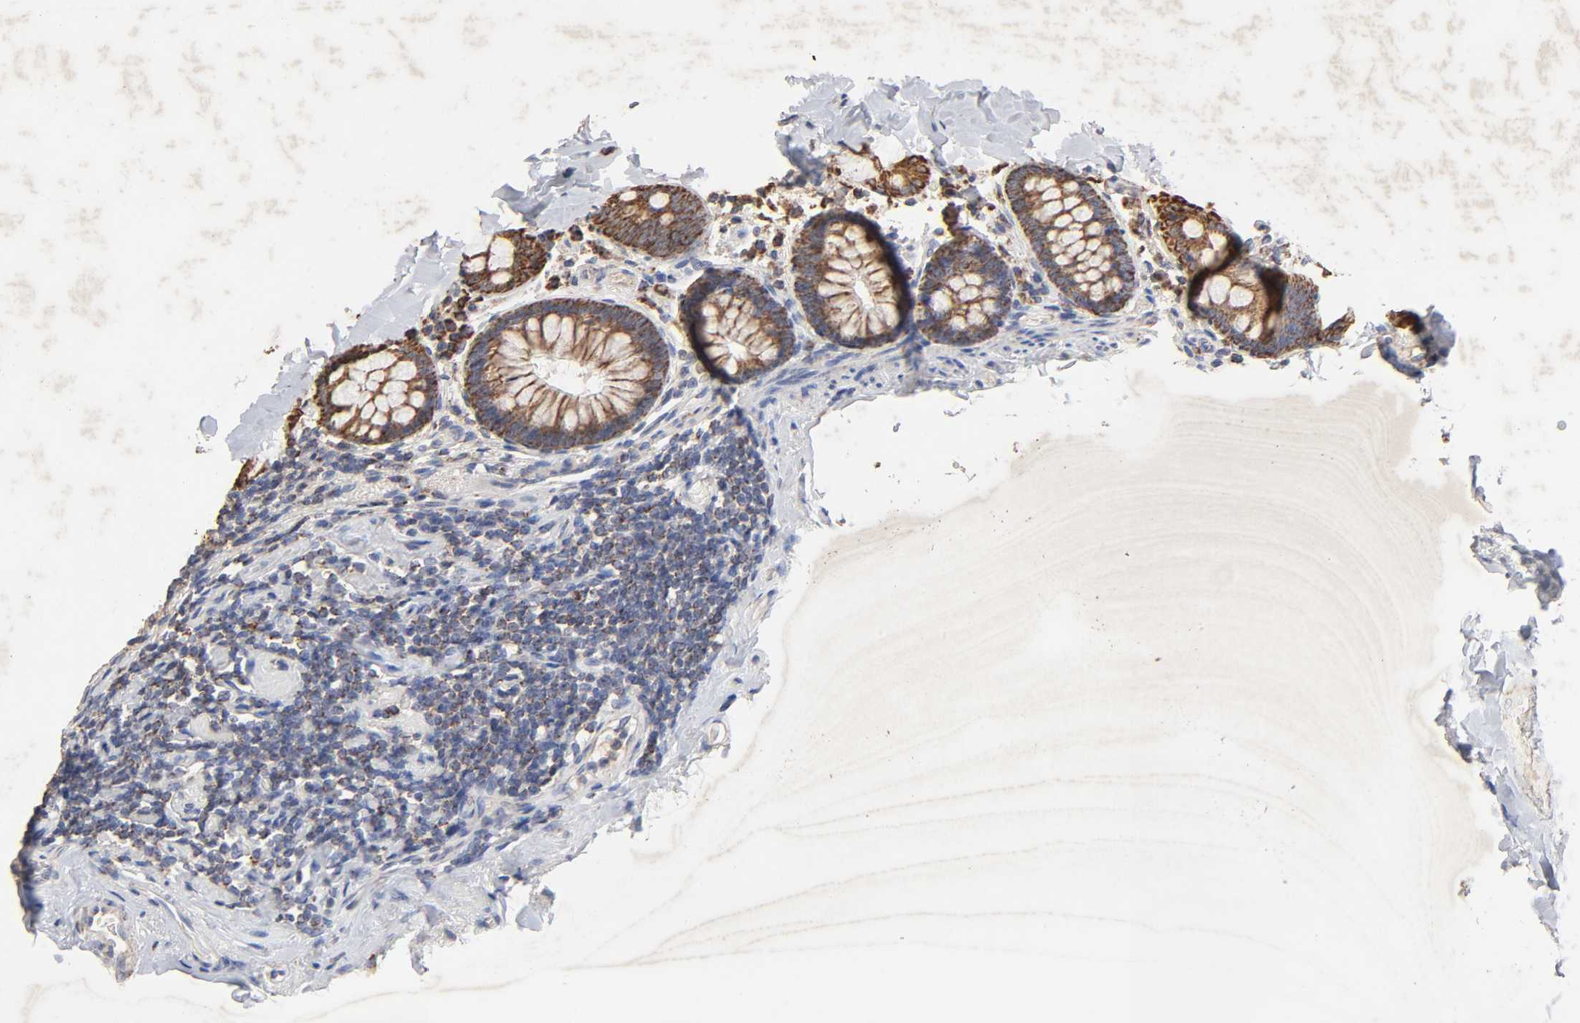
{"staining": {"intensity": "weak", "quantity": "25%-75%", "location": "cytoplasmic/membranous"}, "tissue": "colon", "cell_type": "Endothelial cells", "image_type": "normal", "snomed": [{"axis": "morphology", "description": "Normal tissue, NOS"}, {"axis": "topography", "description": "Colon"}], "caption": "A low amount of weak cytoplasmic/membranous expression is seen in about 25%-75% of endothelial cells in benign colon. (brown staining indicates protein expression, while blue staining denotes nuclei).", "gene": "CYCS", "patient": {"sex": "female", "age": 61}}